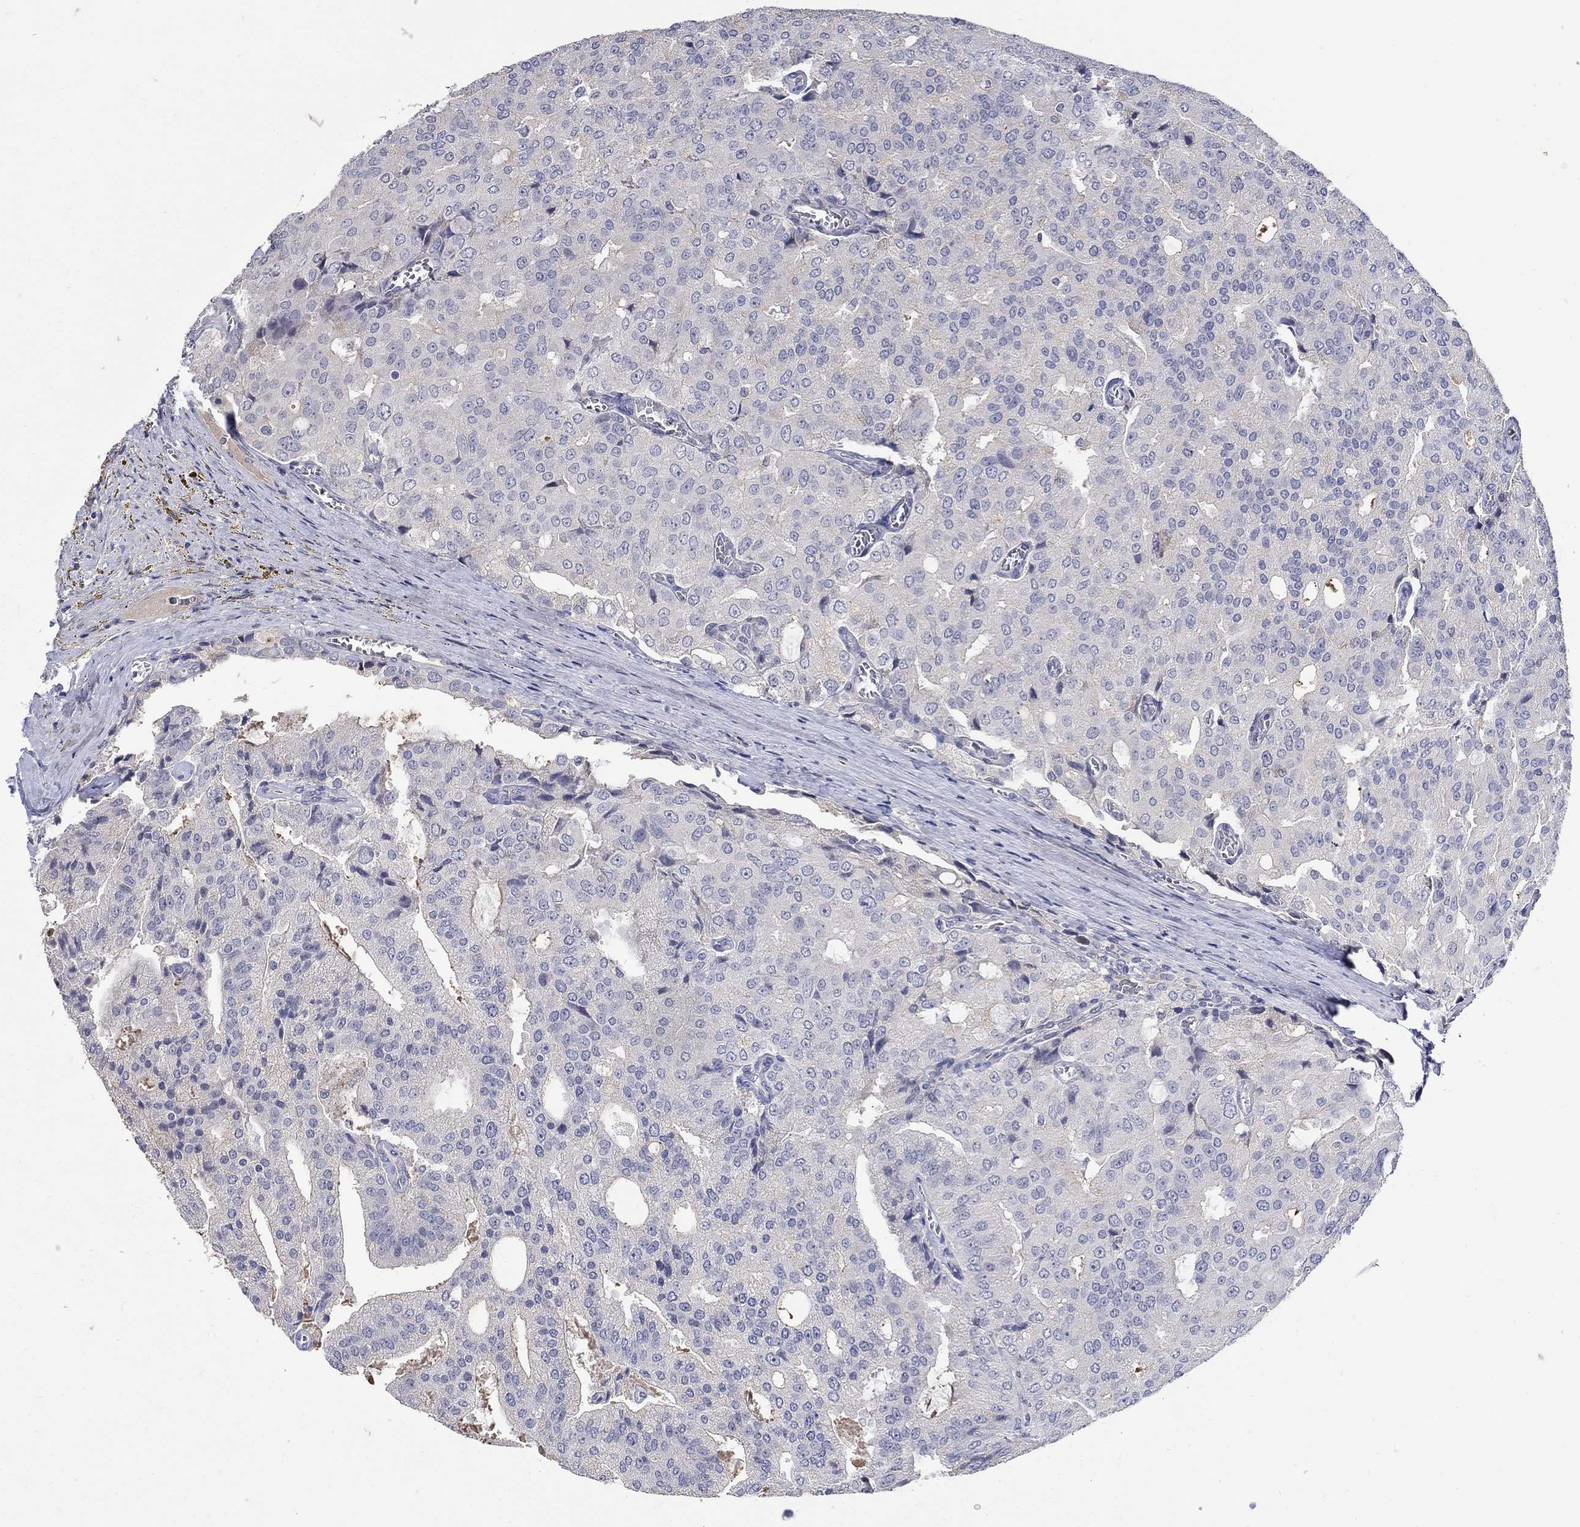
{"staining": {"intensity": "negative", "quantity": "none", "location": "none"}, "tissue": "prostate cancer", "cell_type": "Tumor cells", "image_type": "cancer", "snomed": [{"axis": "morphology", "description": "Adenocarcinoma, NOS"}, {"axis": "topography", "description": "Prostate and seminal vesicle, NOS"}, {"axis": "topography", "description": "Prostate"}], "caption": "Histopathology image shows no protein staining in tumor cells of prostate adenocarcinoma tissue.", "gene": "CETN1", "patient": {"sex": "male", "age": 67}}